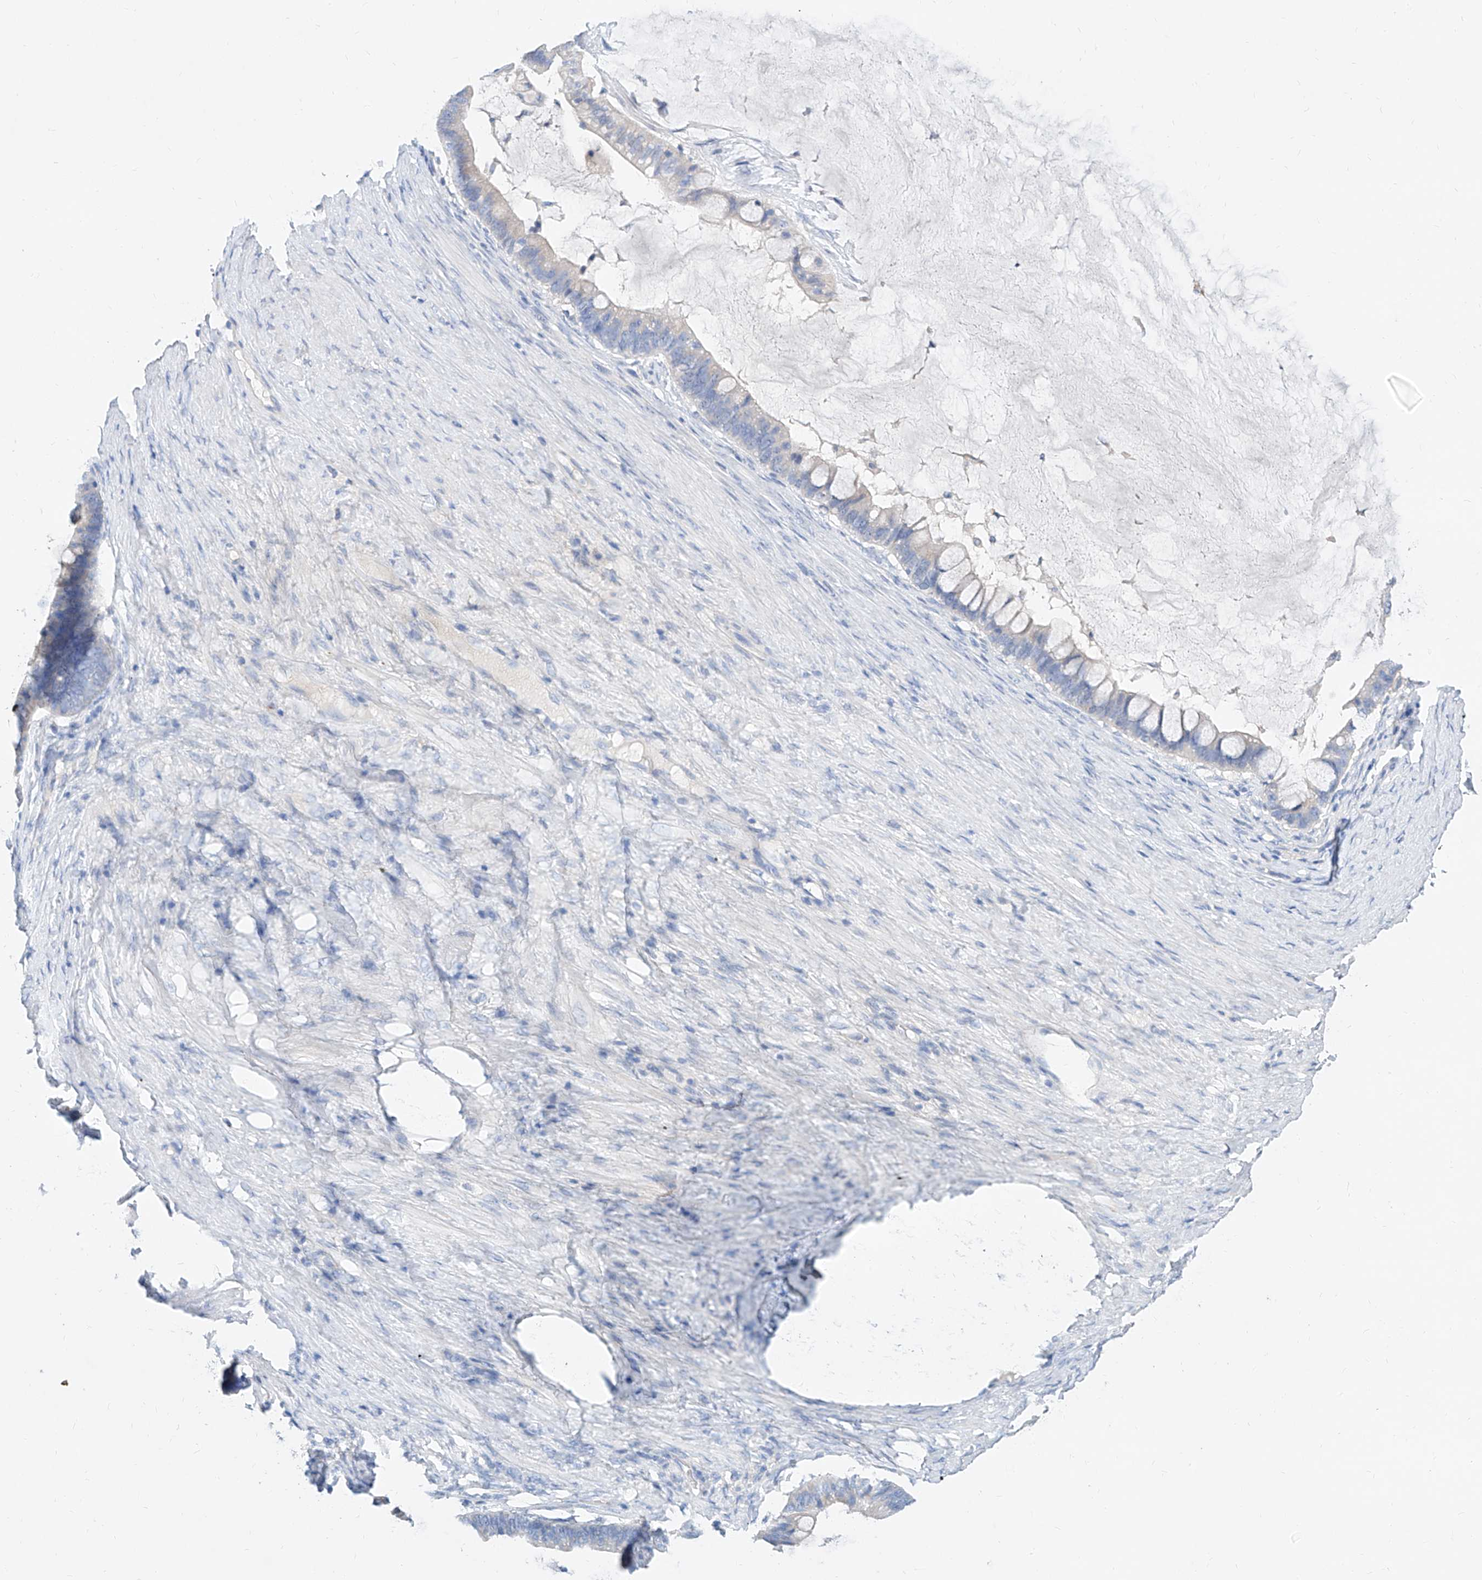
{"staining": {"intensity": "negative", "quantity": "none", "location": "none"}, "tissue": "ovarian cancer", "cell_type": "Tumor cells", "image_type": "cancer", "snomed": [{"axis": "morphology", "description": "Cystadenocarcinoma, mucinous, NOS"}, {"axis": "topography", "description": "Ovary"}], "caption": "Tumor cells are negative for protein expression in human ovarian mucinous cystadenocarcinoma.", "gene": "SLC25A29", "patient": {"sex": "female", "age": 61}}